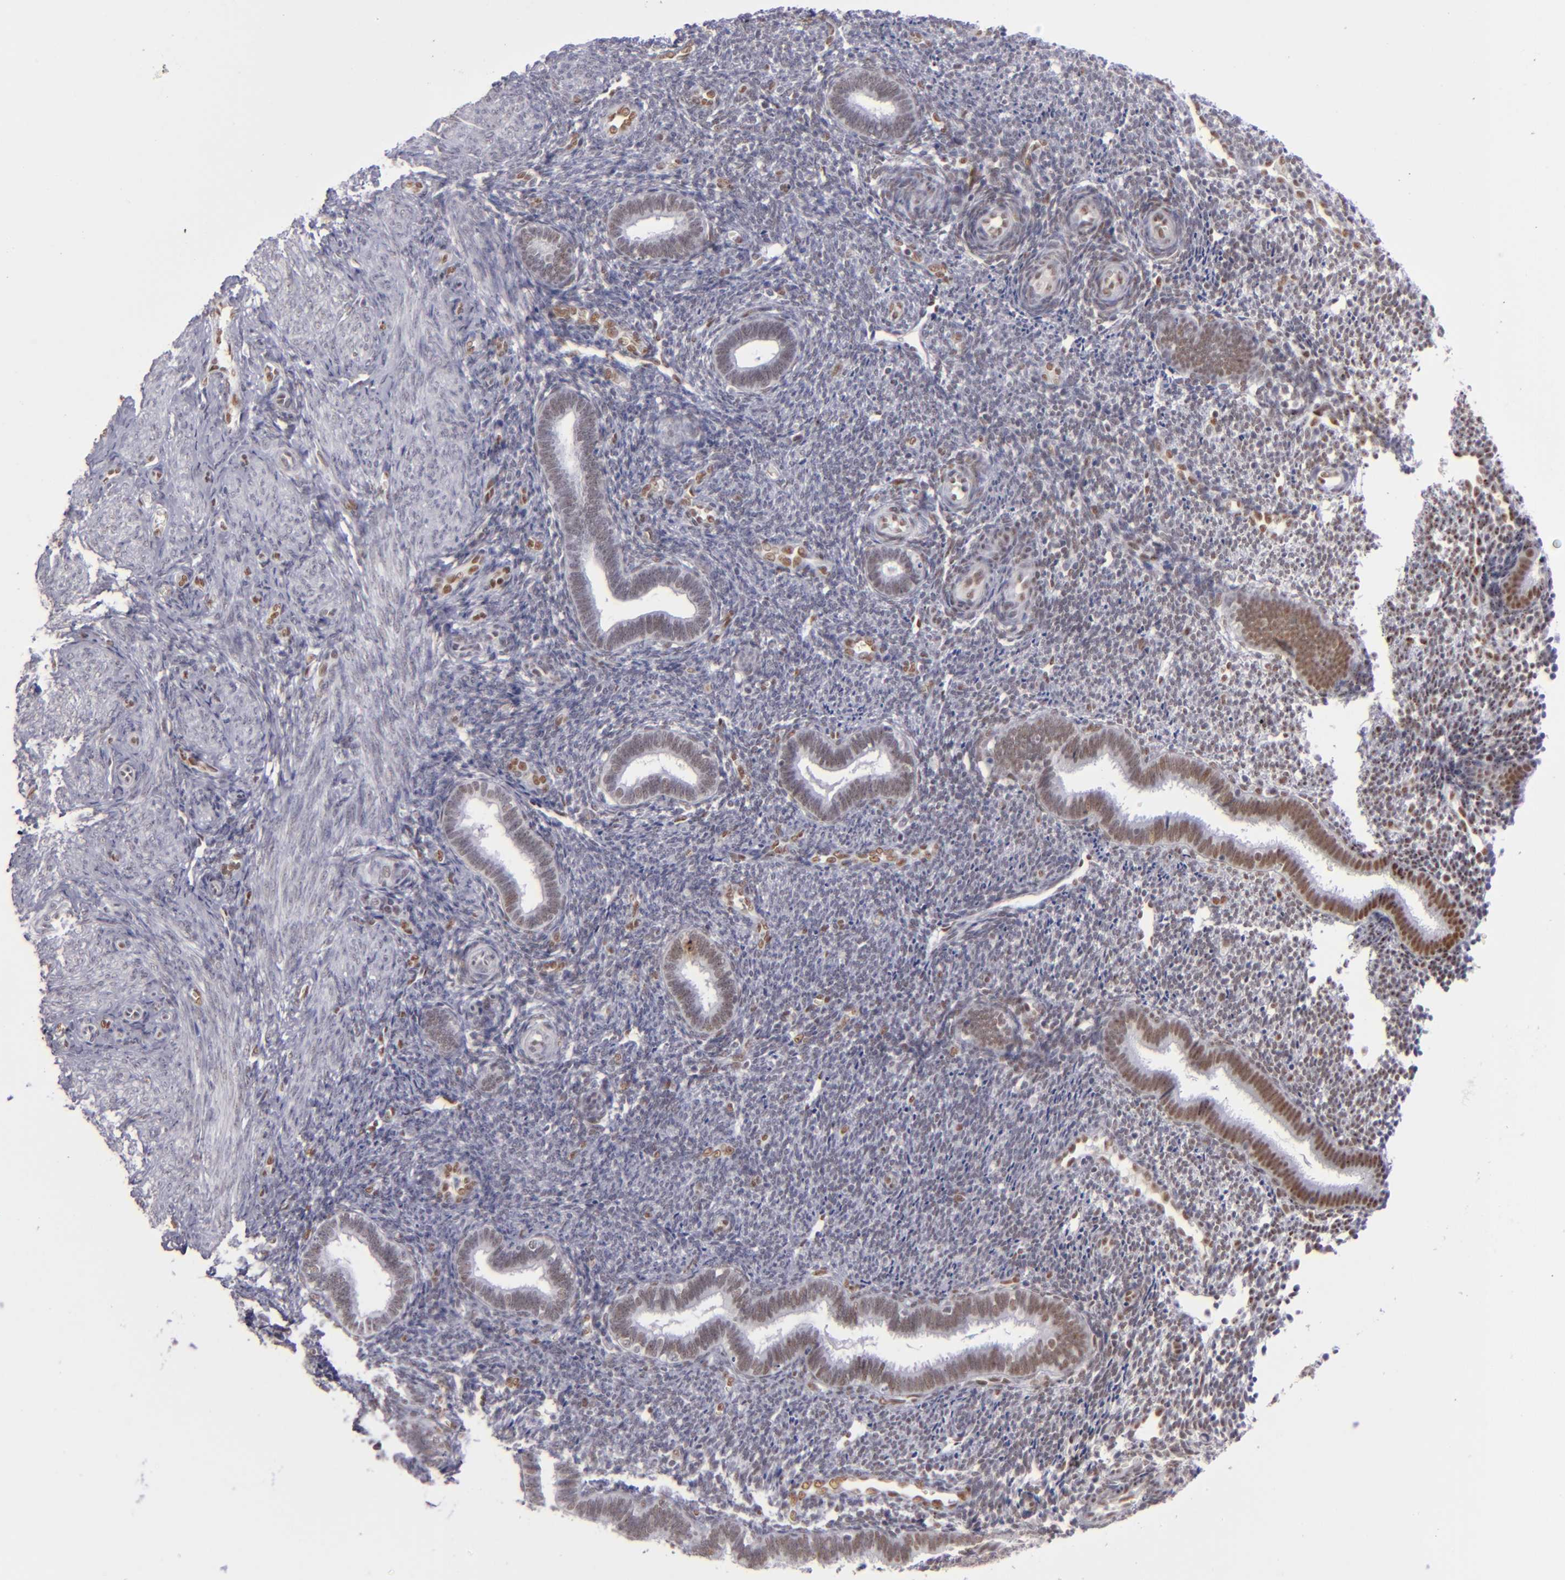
{"staining": {"intensity": "moderate", "quantity": "<25%", "location": "nuclear"}, "tissue": "endometrium", "cell_type": "Cells in endometrial stroma", "image_type": "normal", "snomed": [{"axis": "morphology", "description": "Normal tissue, NOS"}, {"axis": "topography", "description": "Endometrium"}], "caption": "A micrograph of endometrium stained for a protein demonstrates moderate nuclear brown staining in cells in endometrial stroma.", "gene": "TOP3A", "patient": {"sex": "female", "age": 27}}